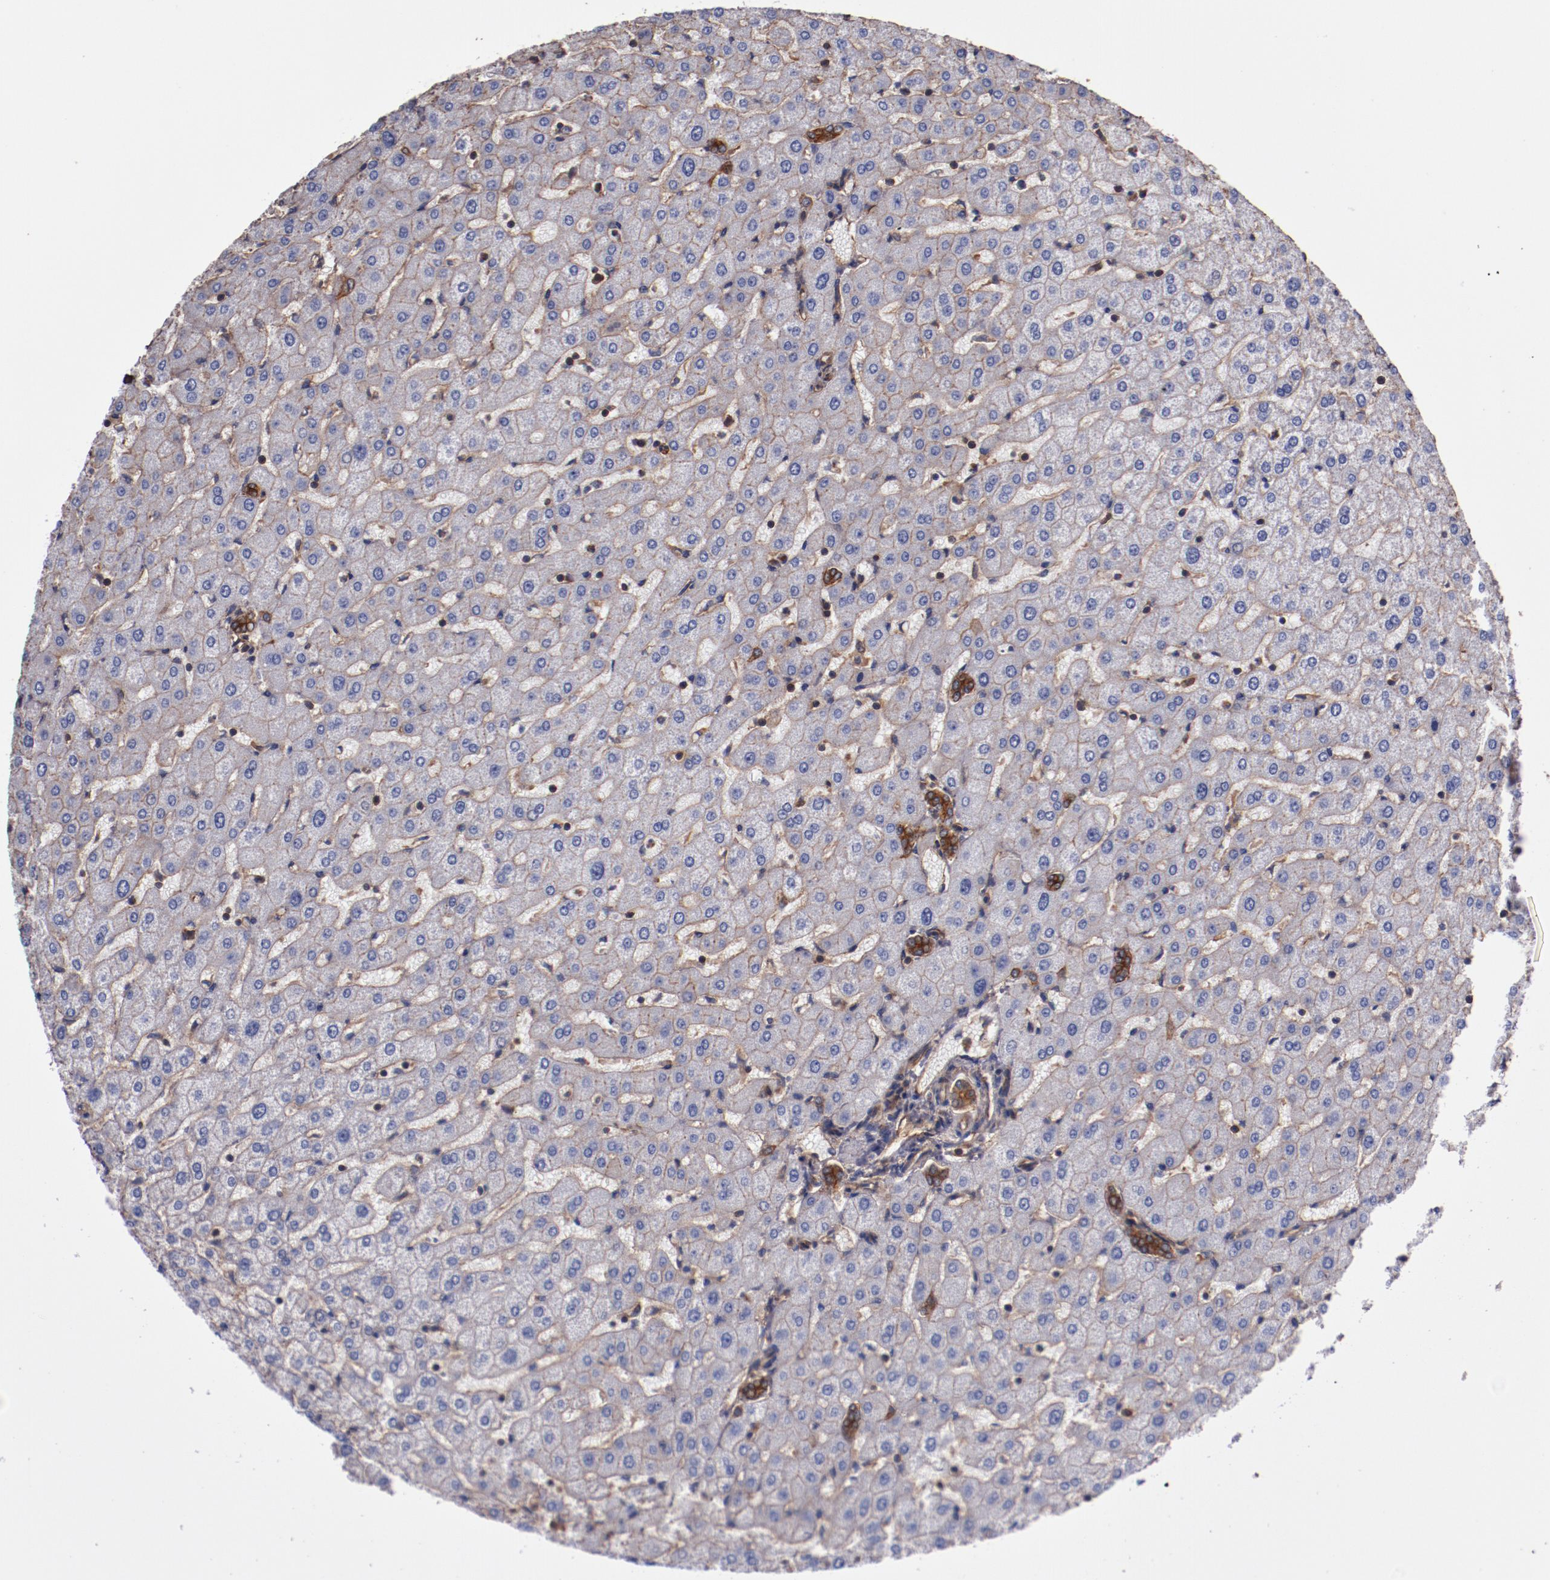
{"staining": {"intensity": "strong", "quantity": ">75%", "location": "cytoplasmic/membranous"}, "tissue": "liver", "cell_type": "Cholangiocytes", "image_type": "normal", "snomed": [{"axis": "morphology", "description": "Normal tissue, NOS"}, {"axis": "morphology", "description": "Fibrosis, NOS"}, {"axis": "topography", "description": "Liver"}], "caption": "Immunohistochemistry (DAB (3,3'-diaminobenzidine)) staining of benign liver exhibits strong cytoplasmic/membranous protein staining in approximately >75% of cholangiocytes.", "gene": "TMOD3", "patient": {"sex": "female", "age": 29}}